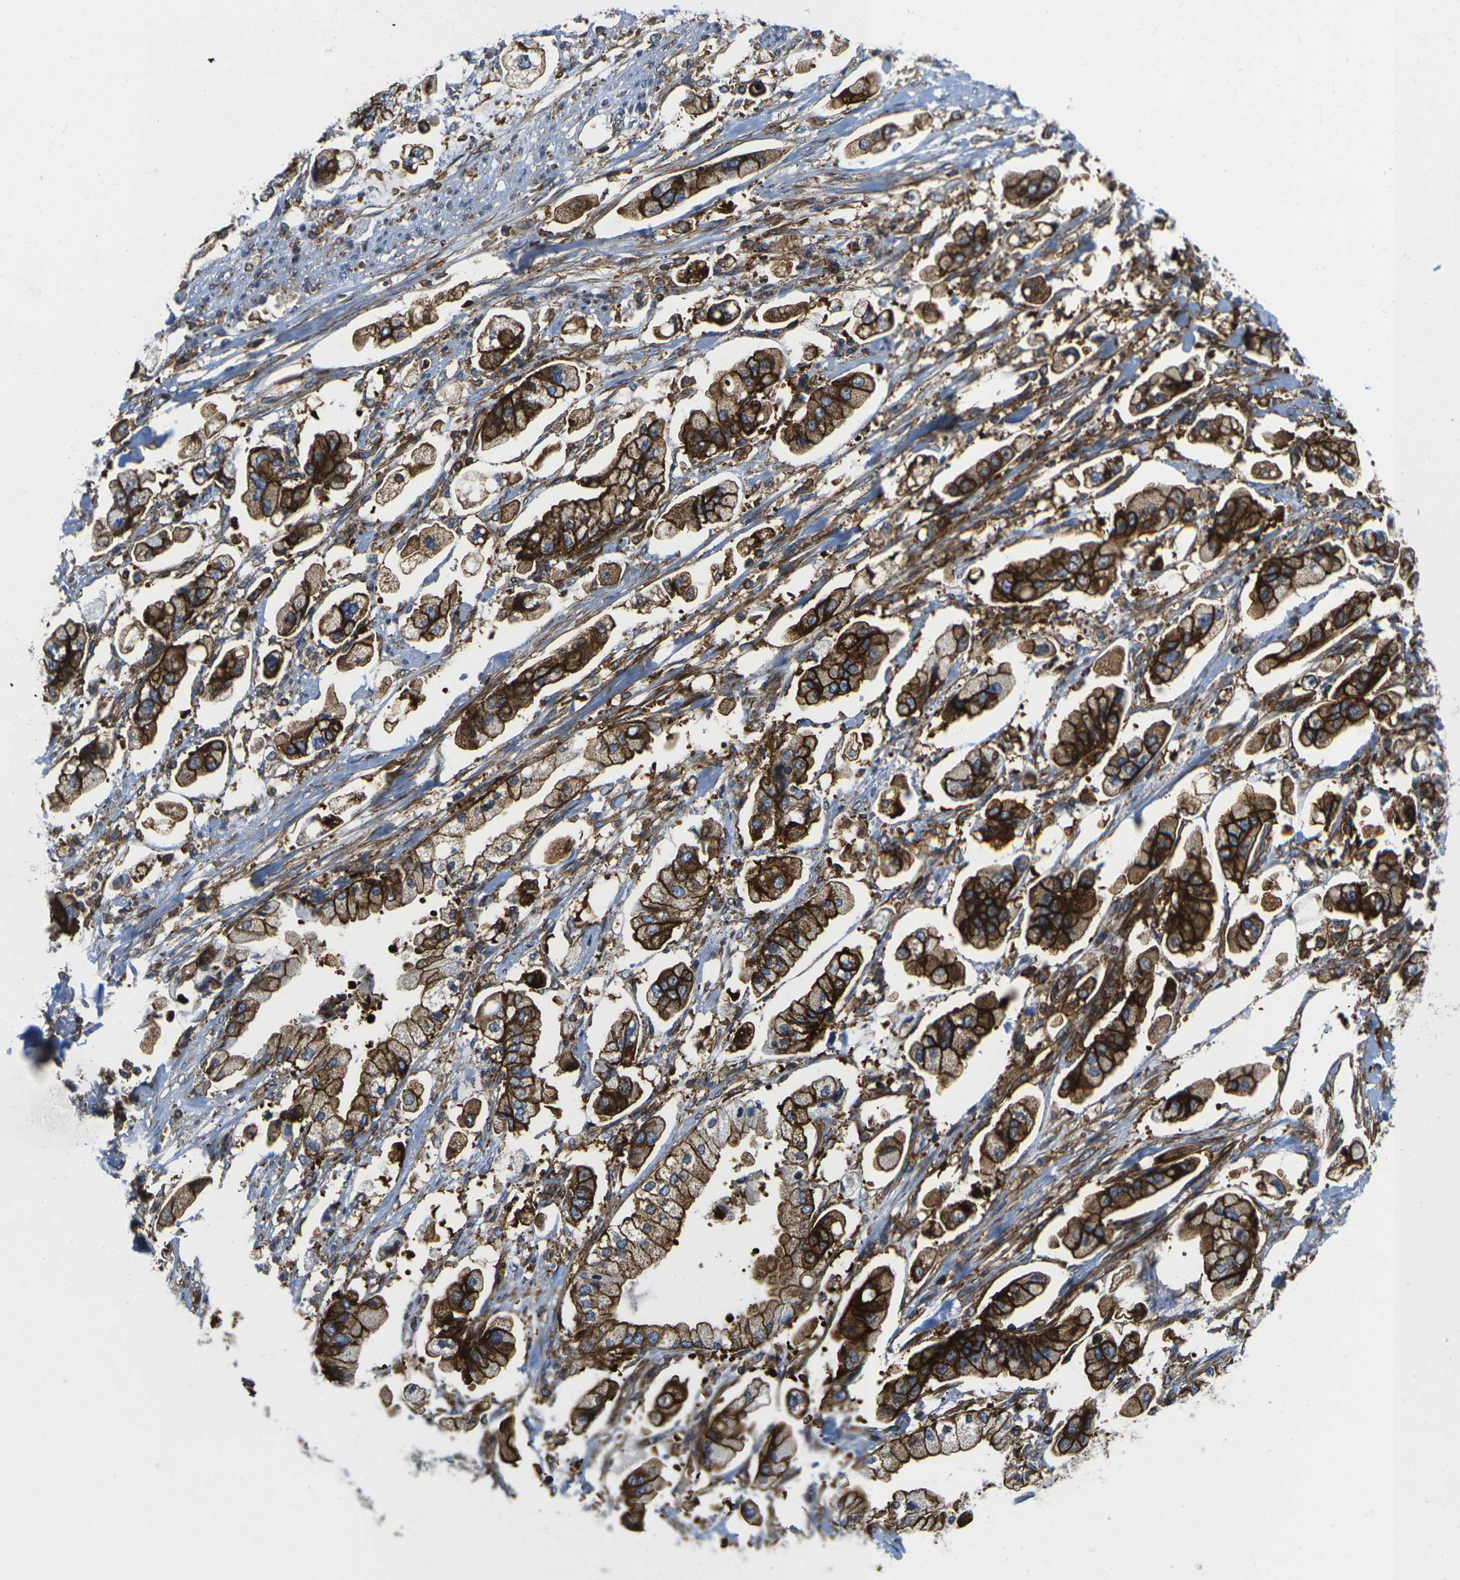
{"staining": {"intensity": "strong", "quantity": ">75%", "location": "cytoplasmic/membranous"}, "tissue": "stomach cancer", "cell_type": "Tumor cells", "image_type": "cancer", "snomed": [{"axis": "morphology", "description": "Adenocarcinoma, NOS"}, {"axis": "topography", "description": "Stomach"}], "caption": "IHC staining of stomach cancer, which reveals high levels of strong cytoplasmic/membranous positivity in approximately >75% of tumor cells indicating strong cytoplasmic/membranous protein staining. The staining was performed using DAB (brown) for protein detection and nuclei were counterstained in hematoxylin (blue).", "gene": "IQGAP1", "patient": {"sex": "male", "age": 62}}